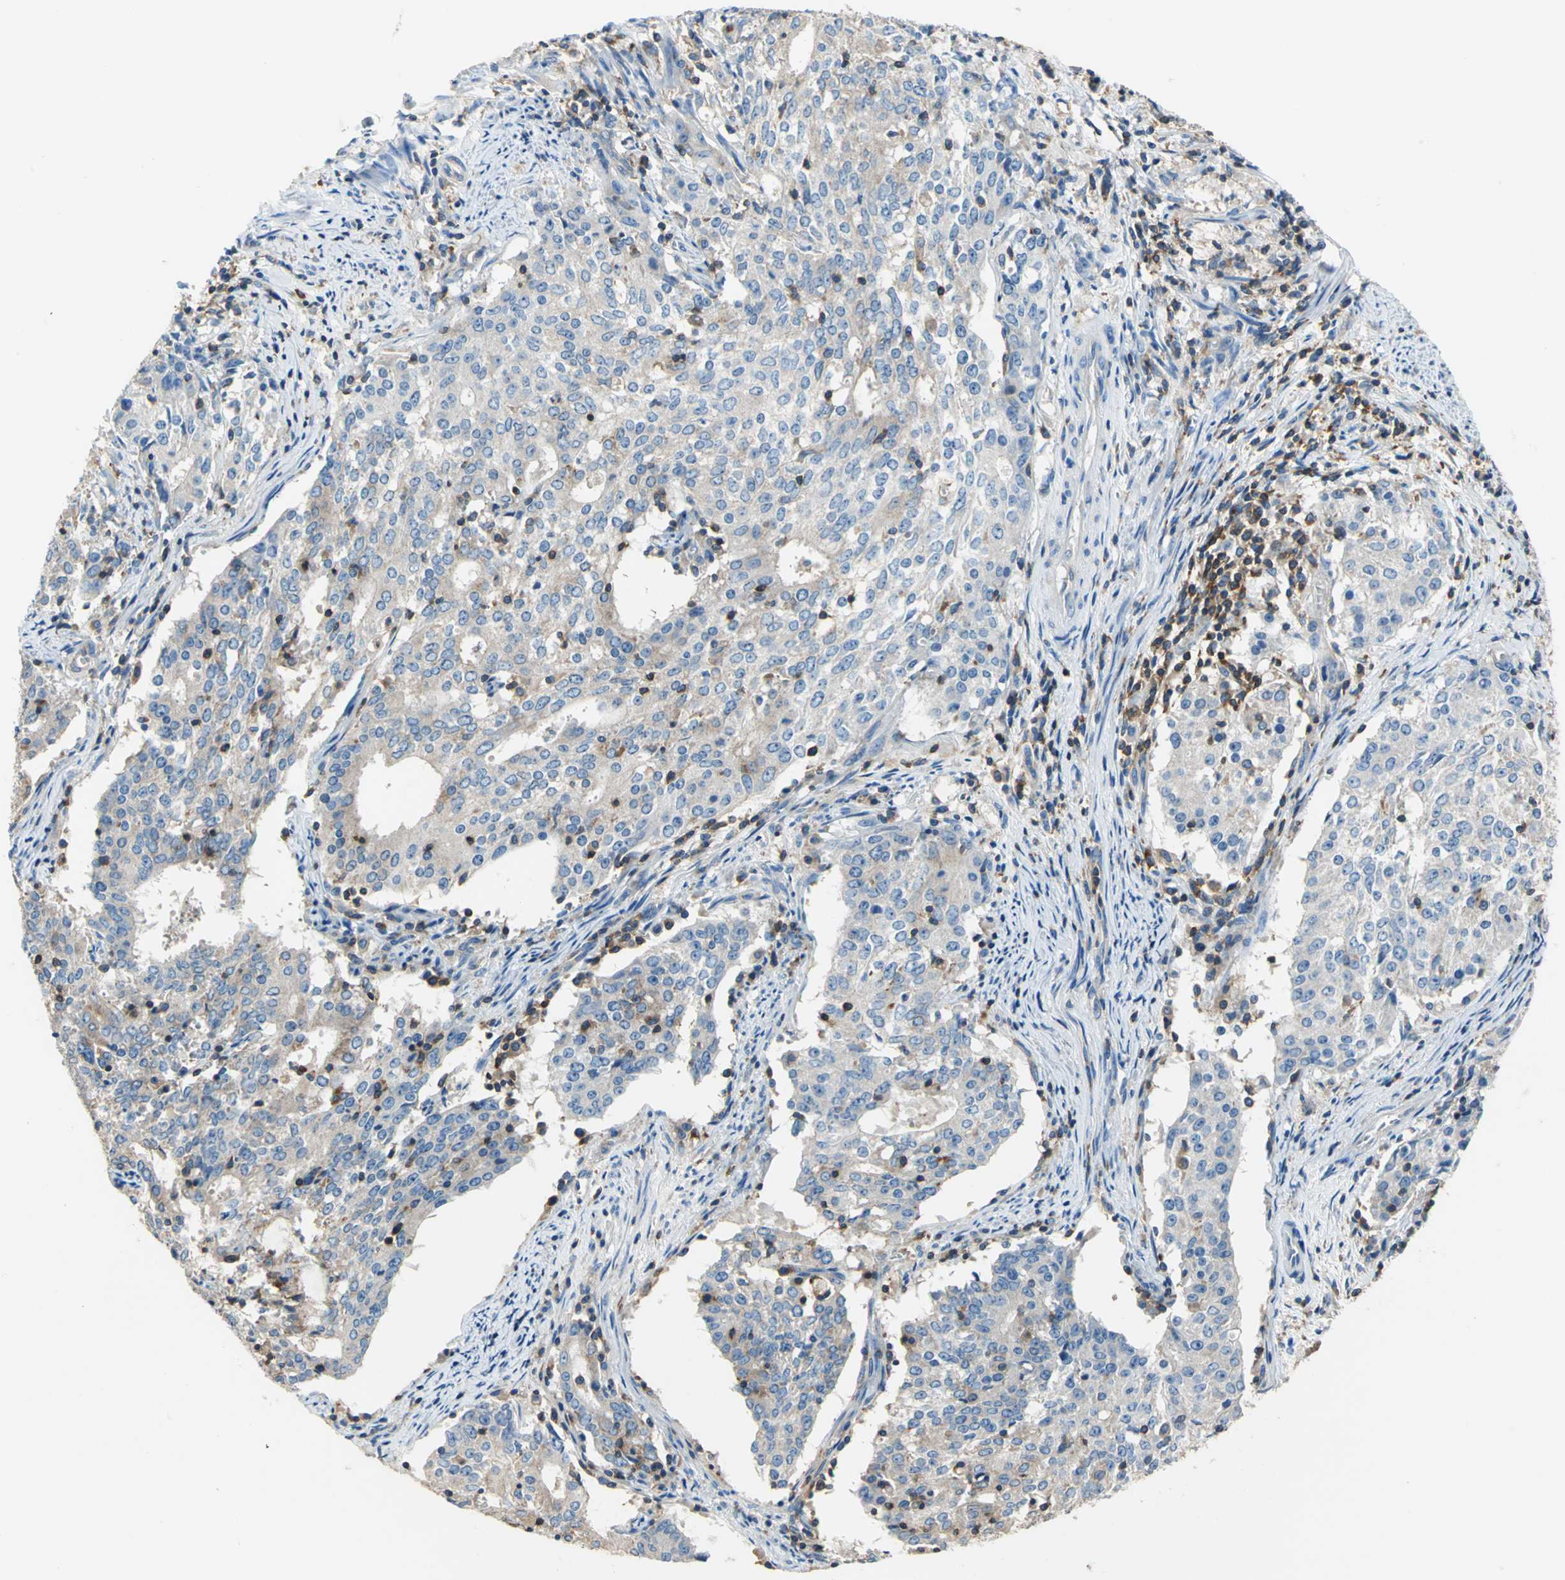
{"staining": {"intensity": "moderate", "quantity": "25%-75%", "location": "cytoplasmic/membranous"}, "tissue": "cervical cancer", "cell_type": "Tumor cells", "image_type": "cancer", "snomed": [{"axis": "morphology", "description": "Adenocarcinoma, NOS"}, {"axis": "topography", "description": "Cervix"}], "caption": "Immunohistochemistry (IHC) of cervical cancer (adenocarcinoma) reveals medium levels of moderate cytoplasmic/membranous expression in approximately 25%-75% of tumor cells. The protein of interest is stained brown, and the nuclei are stained in blue (DAB (3,3'-diaminobenzidine) IHC with brightfield microscopy, high magnification).", "gene": "SEPTIN6", "patient": {"sex": "female", "age": 44}}